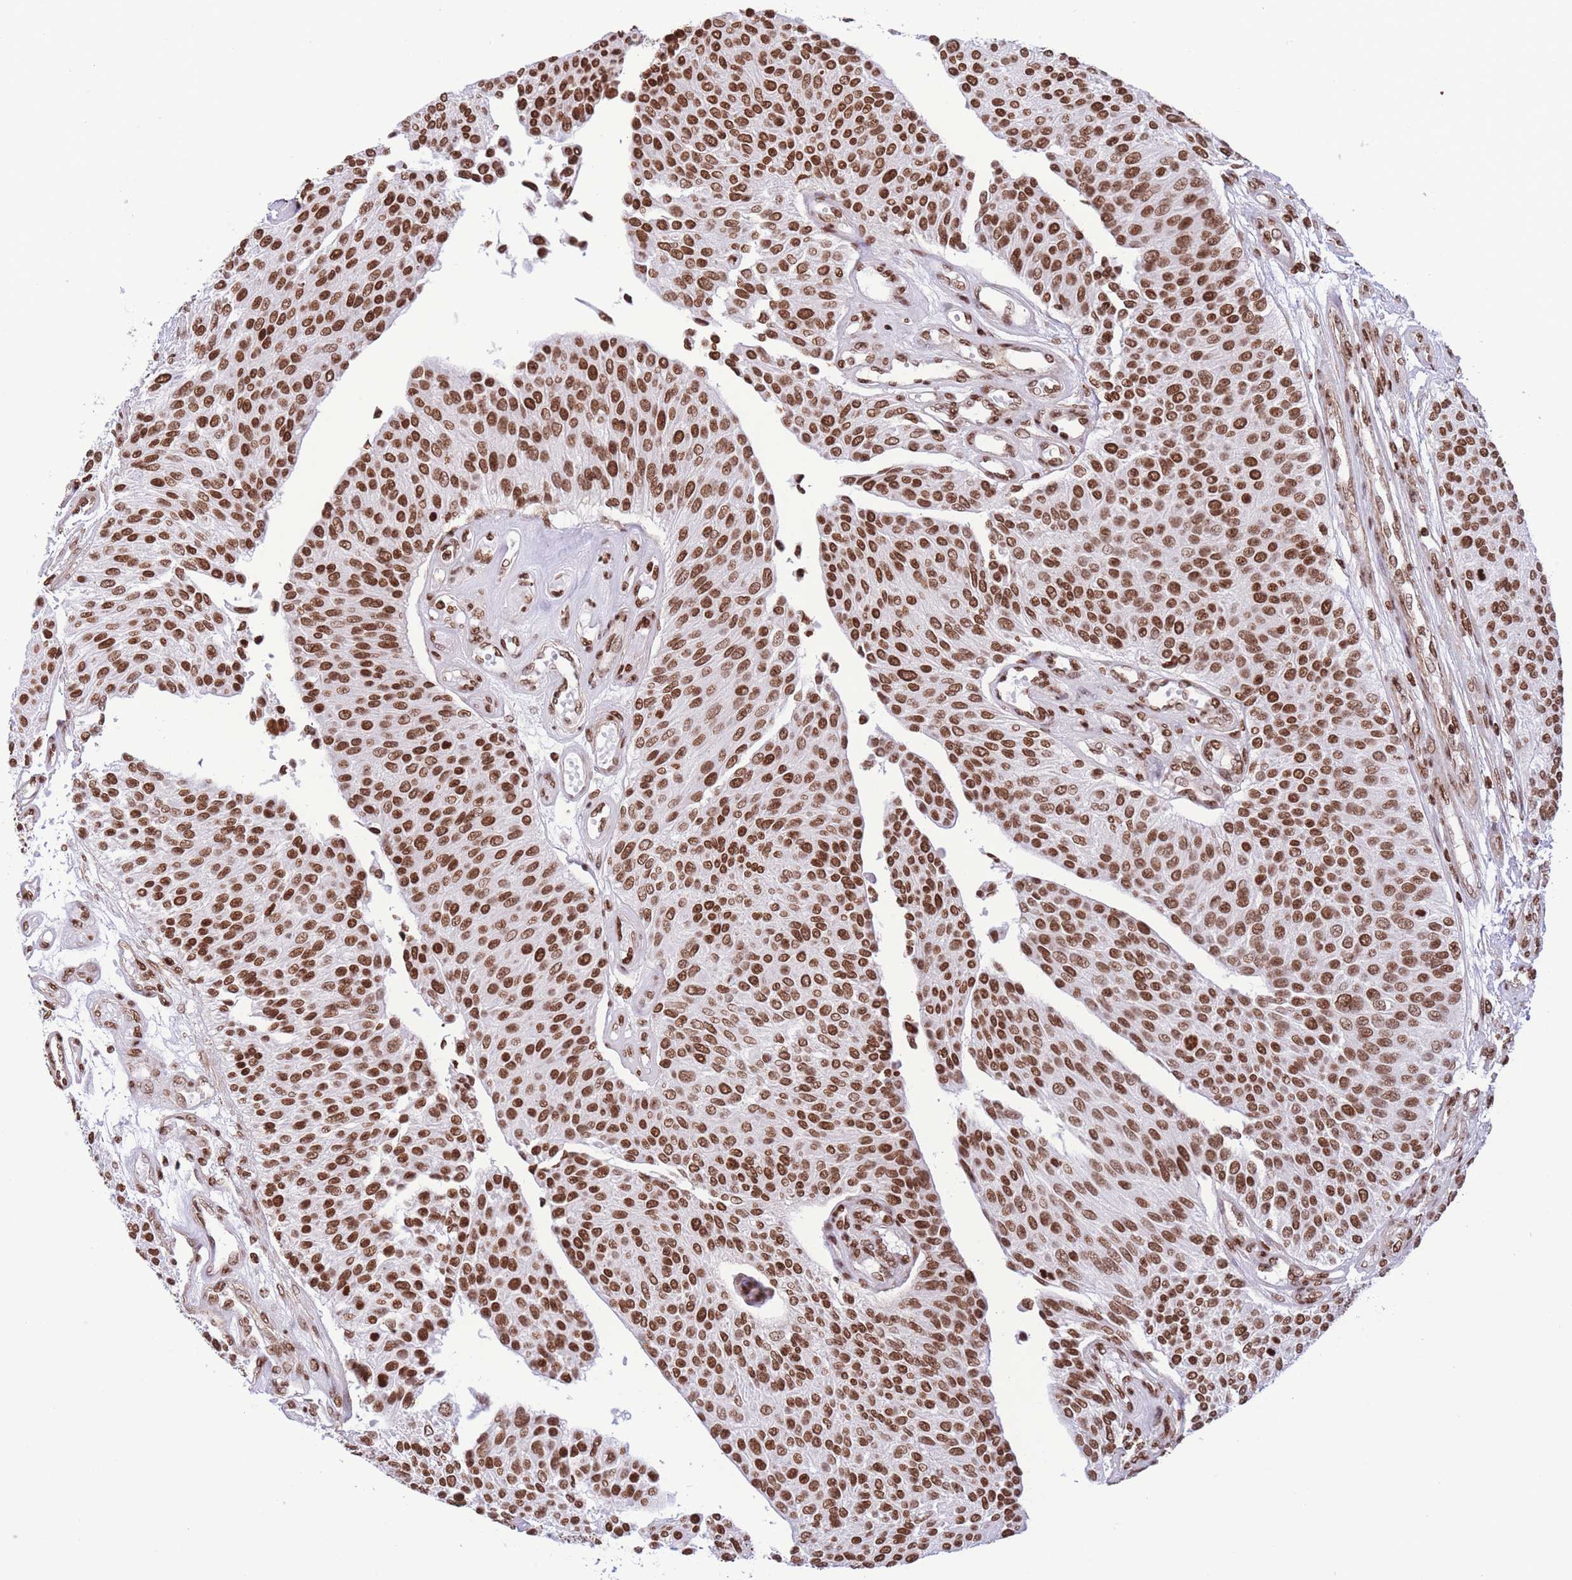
{"staining": {"intensity": "strong", "quantity": ">75%", "location": "nuclear"}, "tissue": "urothelial cancer", "cell_type": "Tumor cells", "image_type": "cancer", "snomed": [{"axis": "morphology", "description": "Urothelial carcinoma, NOS"}, {"axis": "topography", "description": "Urinary bladder"}], "caption": "Urothelial cancer was stained to show a protein in brown. There is high levels of strong nuclear staining in about >75% of tumor cells.", "gene": "H2BC11", "patient": {"sex": "male", "age": 55}}